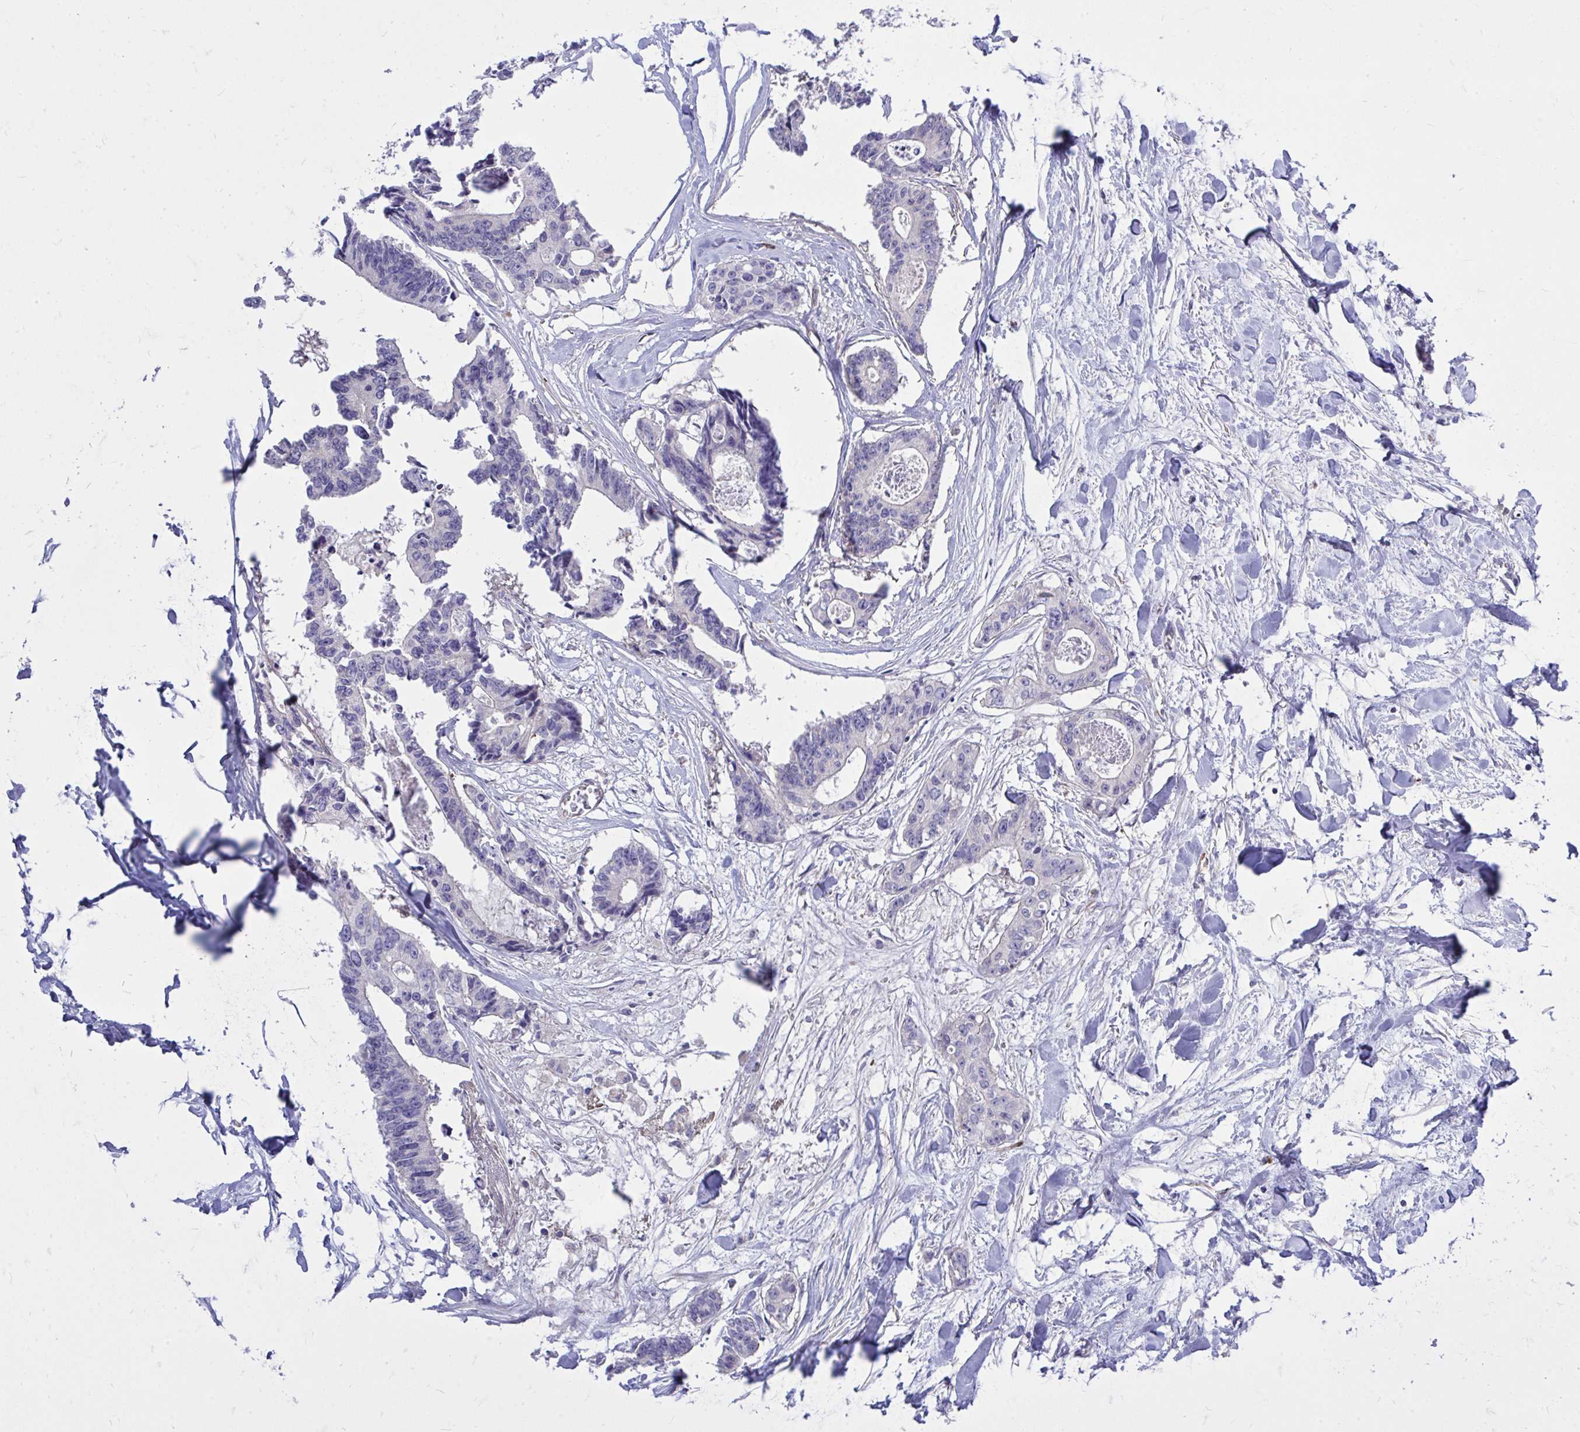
{"staining": {"intensity": "negative", "quantity": "none", "location": "none"}, "tissue": "colorectal cancer", "cell_type": "Tumor cells", "image_type": "cancer", "snomed": [{"axis": "morphology", "description": "Adenocarcinoma, NOS"}, {"axis": "topography", "description": "Rectum"}], "caption": "Immunohistochemistry of human colorectal cancer reveals no staining in tumor cells.", "gene": "TP53I11", "patient": {"sex": "male", "age": 57}}